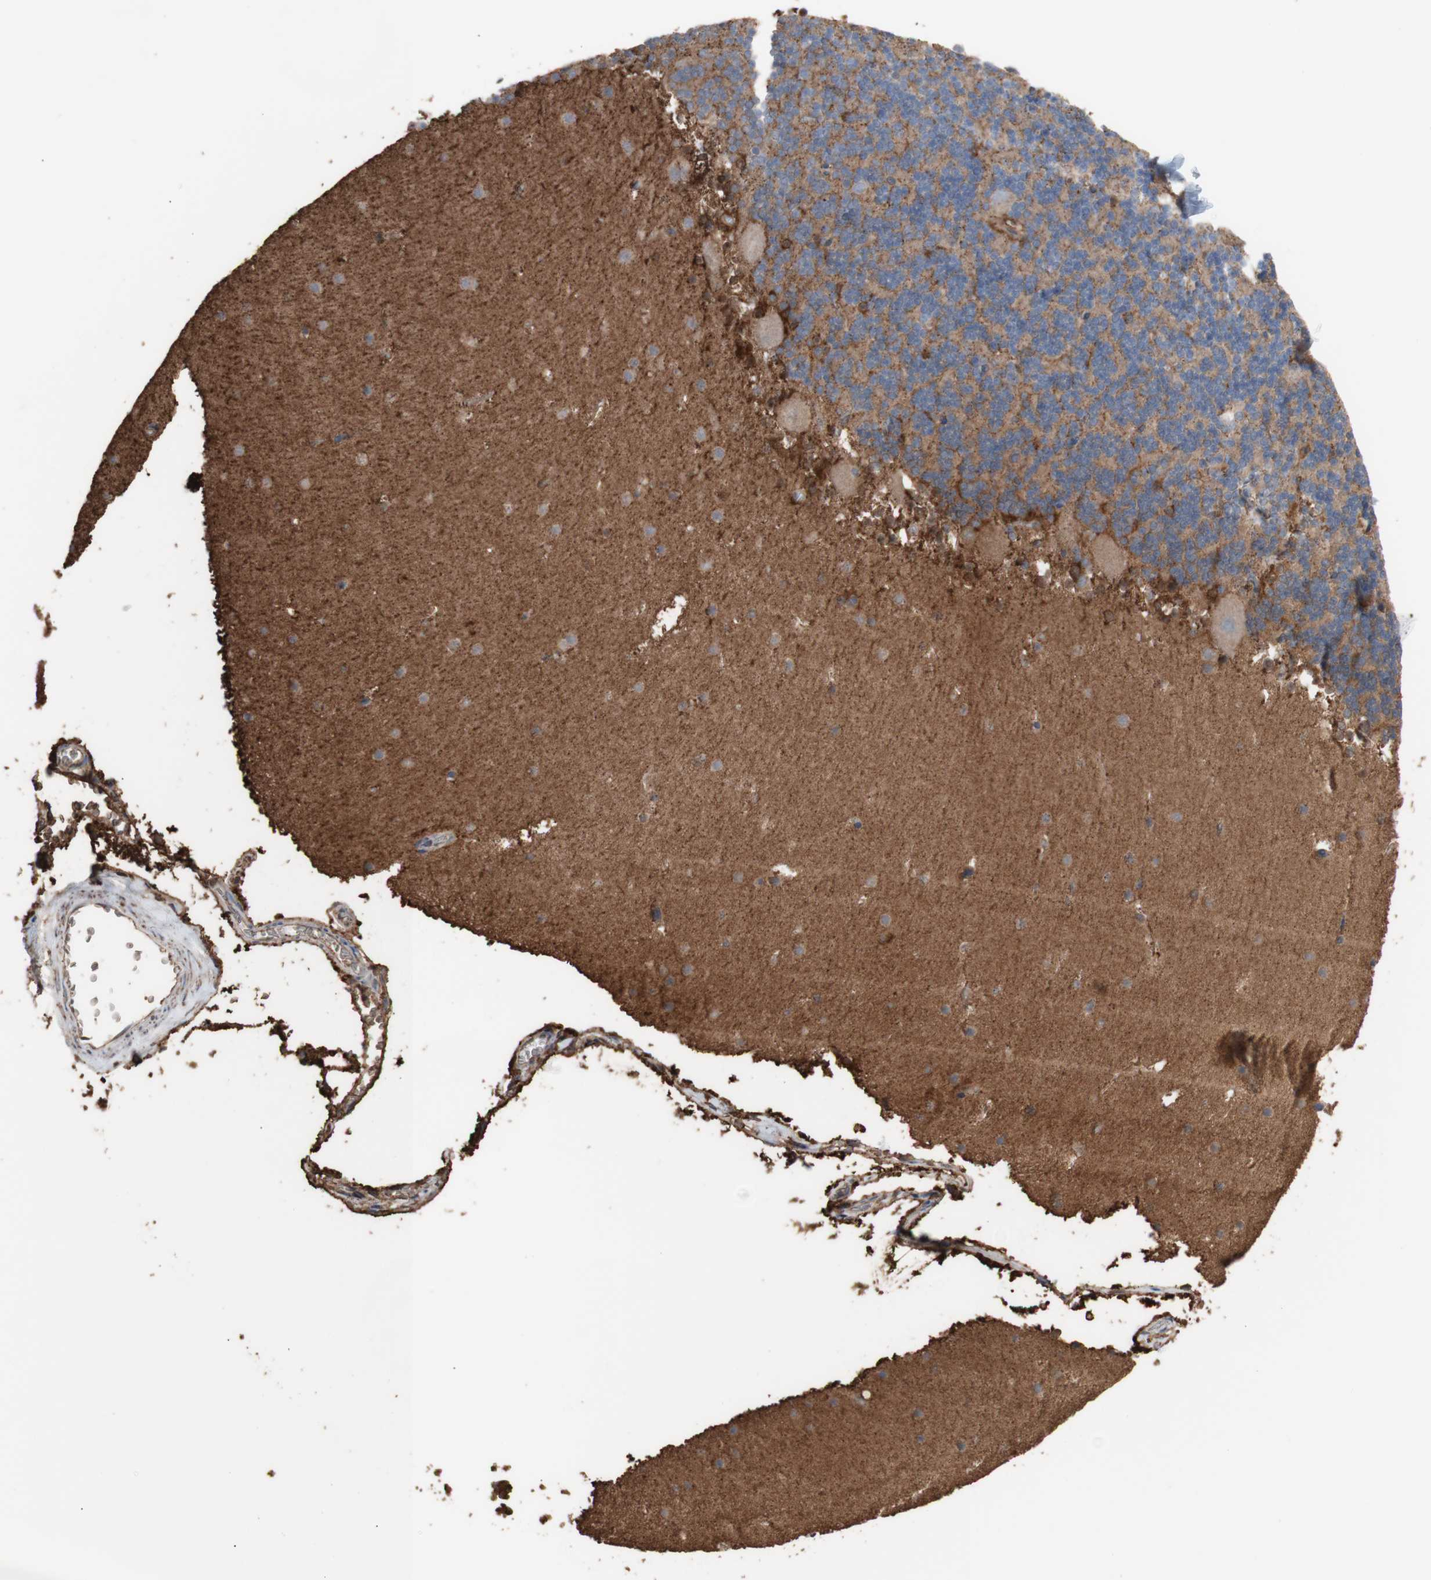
{"staining": {"intensity": "weak", "quantity": "25%-75%", "location": "cytoplasmic/membranous"}, "tissue": "cerebellum", "cell_type": "Cells in granular layer", "image_type": "normal", "snomed": [{"axis": "morphology", "description": "Normal tissue, NOS"}, {"axis": "topography", "description": "Cerebellum"}], "caption": "Approximately 25%-75% of cells in granular layer in unremarkable cerebellum demonstrate weak cytoplasmic/membranous protein expression as visualized by brown immunohistochemical staining.", "gene": "ALDH9A1", "patient": {"sex": "male", "age": 45}}